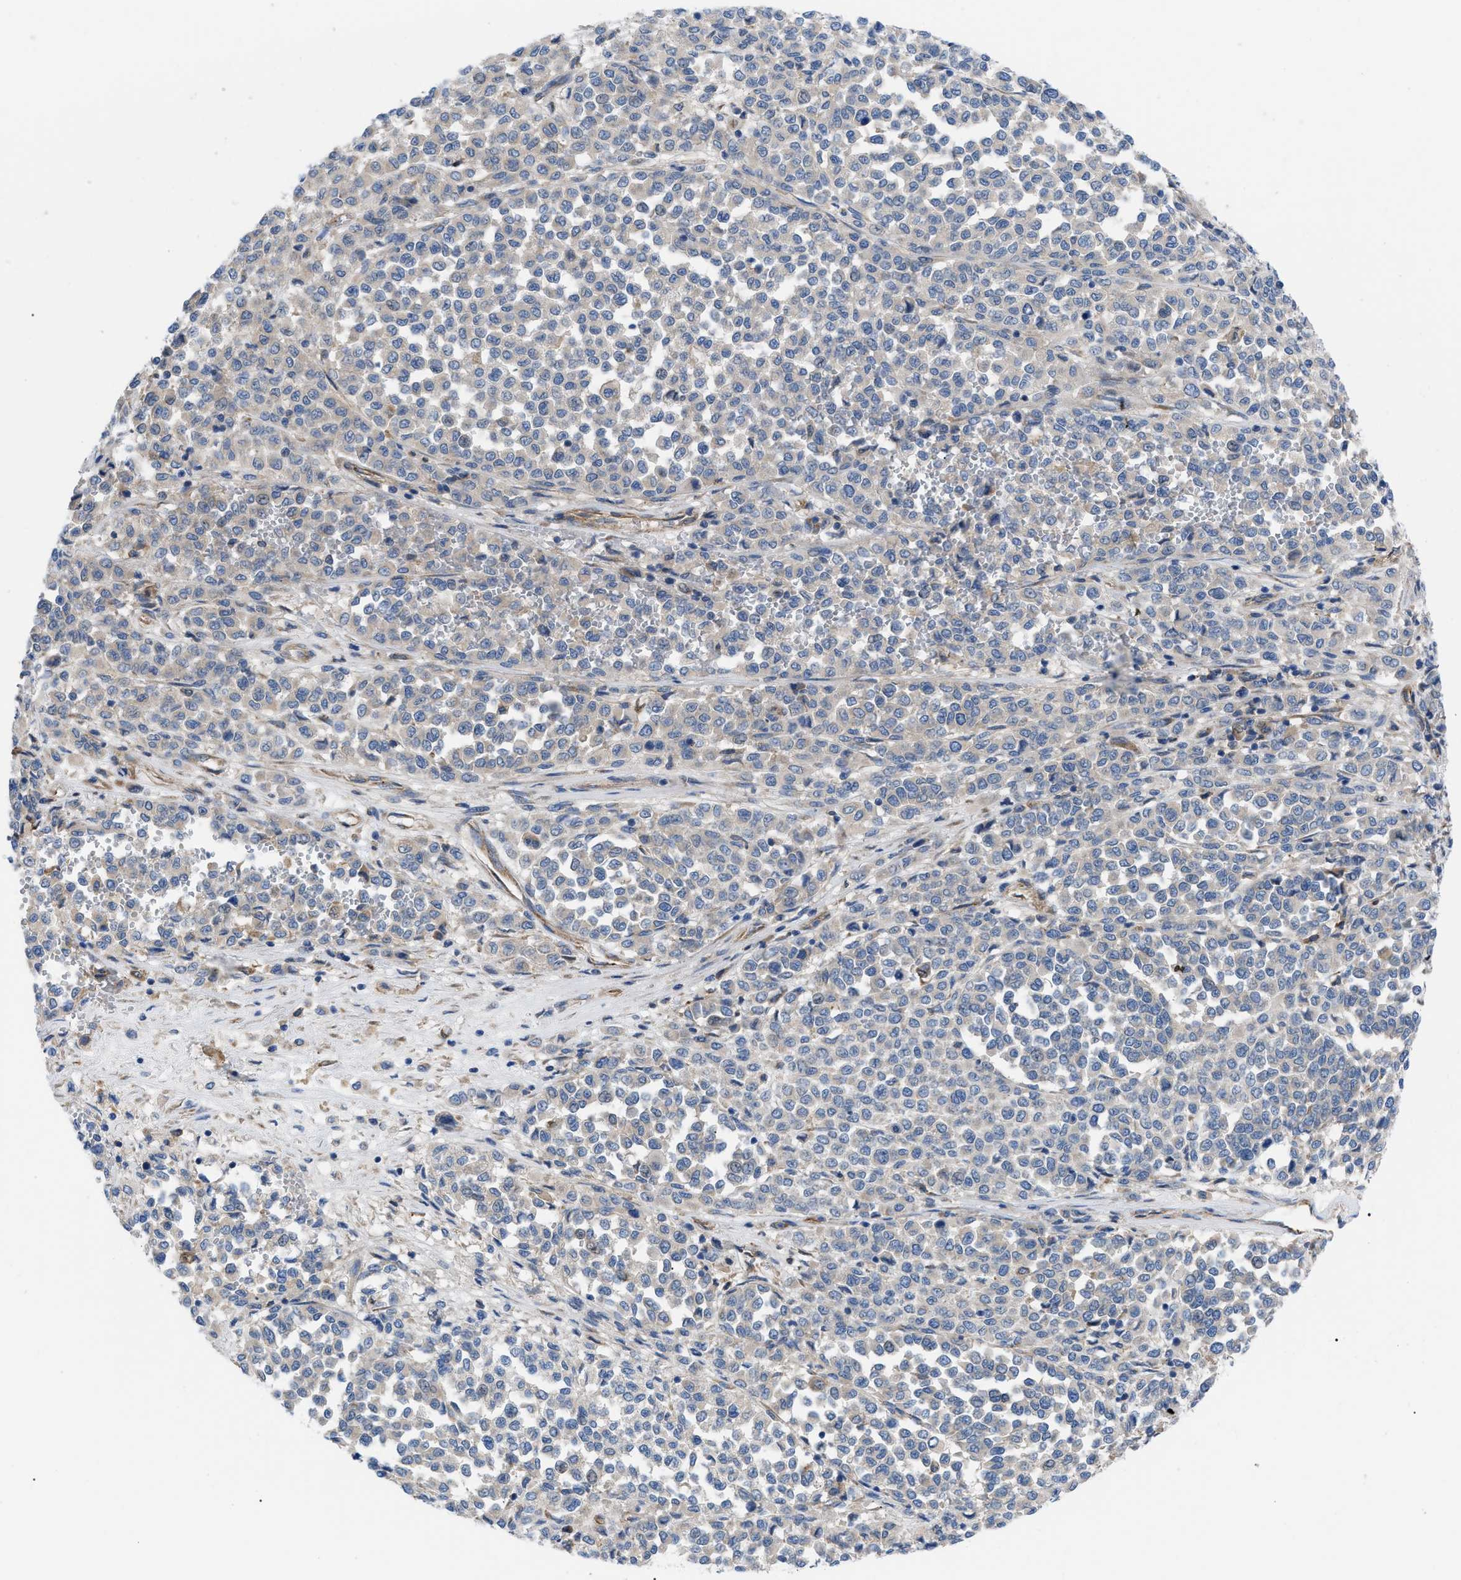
{"staining": {"intensity": "negative", "quantity": "none", "location": "none"}, "tissue": "melanoma", "cell_type": "Tumor cells", "image_type": "cancer", "snomed": [{"axis": "morphology", "description": "Malignant melanoma, Metastatic site"}, {"axis": "topography", "description": "Pancreas"}], "caption": "IHC micrograph of melanoma stained for a protein (brown), which demonstrates no staining in tumor cells. (Stains: DAB (3,3'-diaminobenzidine) IHC with hematoxylin counter stain, Microscopy: brightfield microscopy at high magnification).", "gene": "HSPB8", "patient": {"sex": "female", "age": 30}}